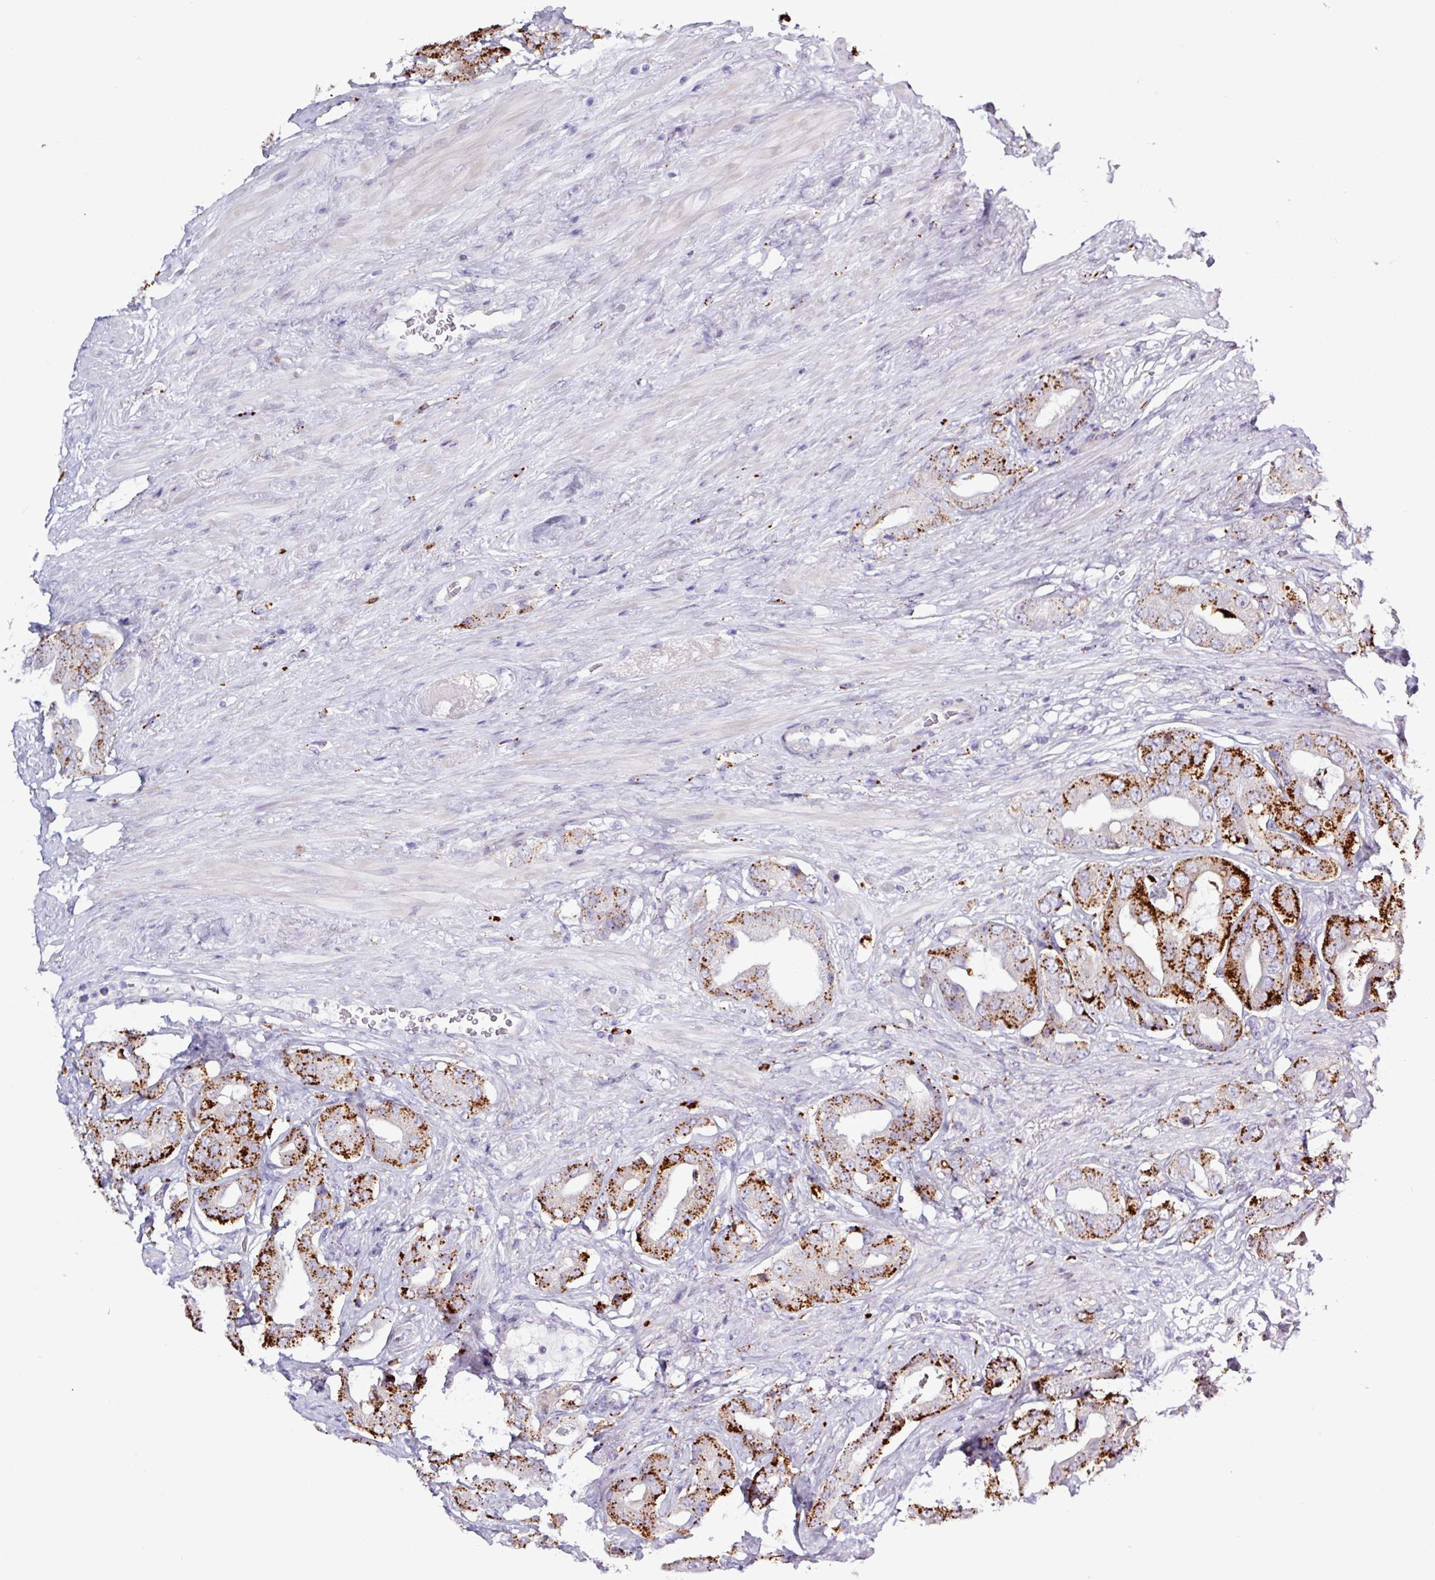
{"staining": {"intensity": "strong", "quantity": ">75%", "location": "cytoplasmic/membranous"}, "tissue": "prostate cancer", "cell_type": "Tumor cells", "image_type": "cancer", "snomed": [{"axis": "morphology", "description": "Adenocarcinoma, High grade"}, {"axis": "topography", "description": "Prostate"}], "caption": "A photomicrograph of human adenocarcinoma (high-grade) (prostate) stained for a protein shows strong cytoplasmic/membranous brown staining in tumor cells. (DAB IHC with brightfield microscopy, high magnification).", "gene": "AMIGO2", "patient": {"sex": "male", "age": 63}}